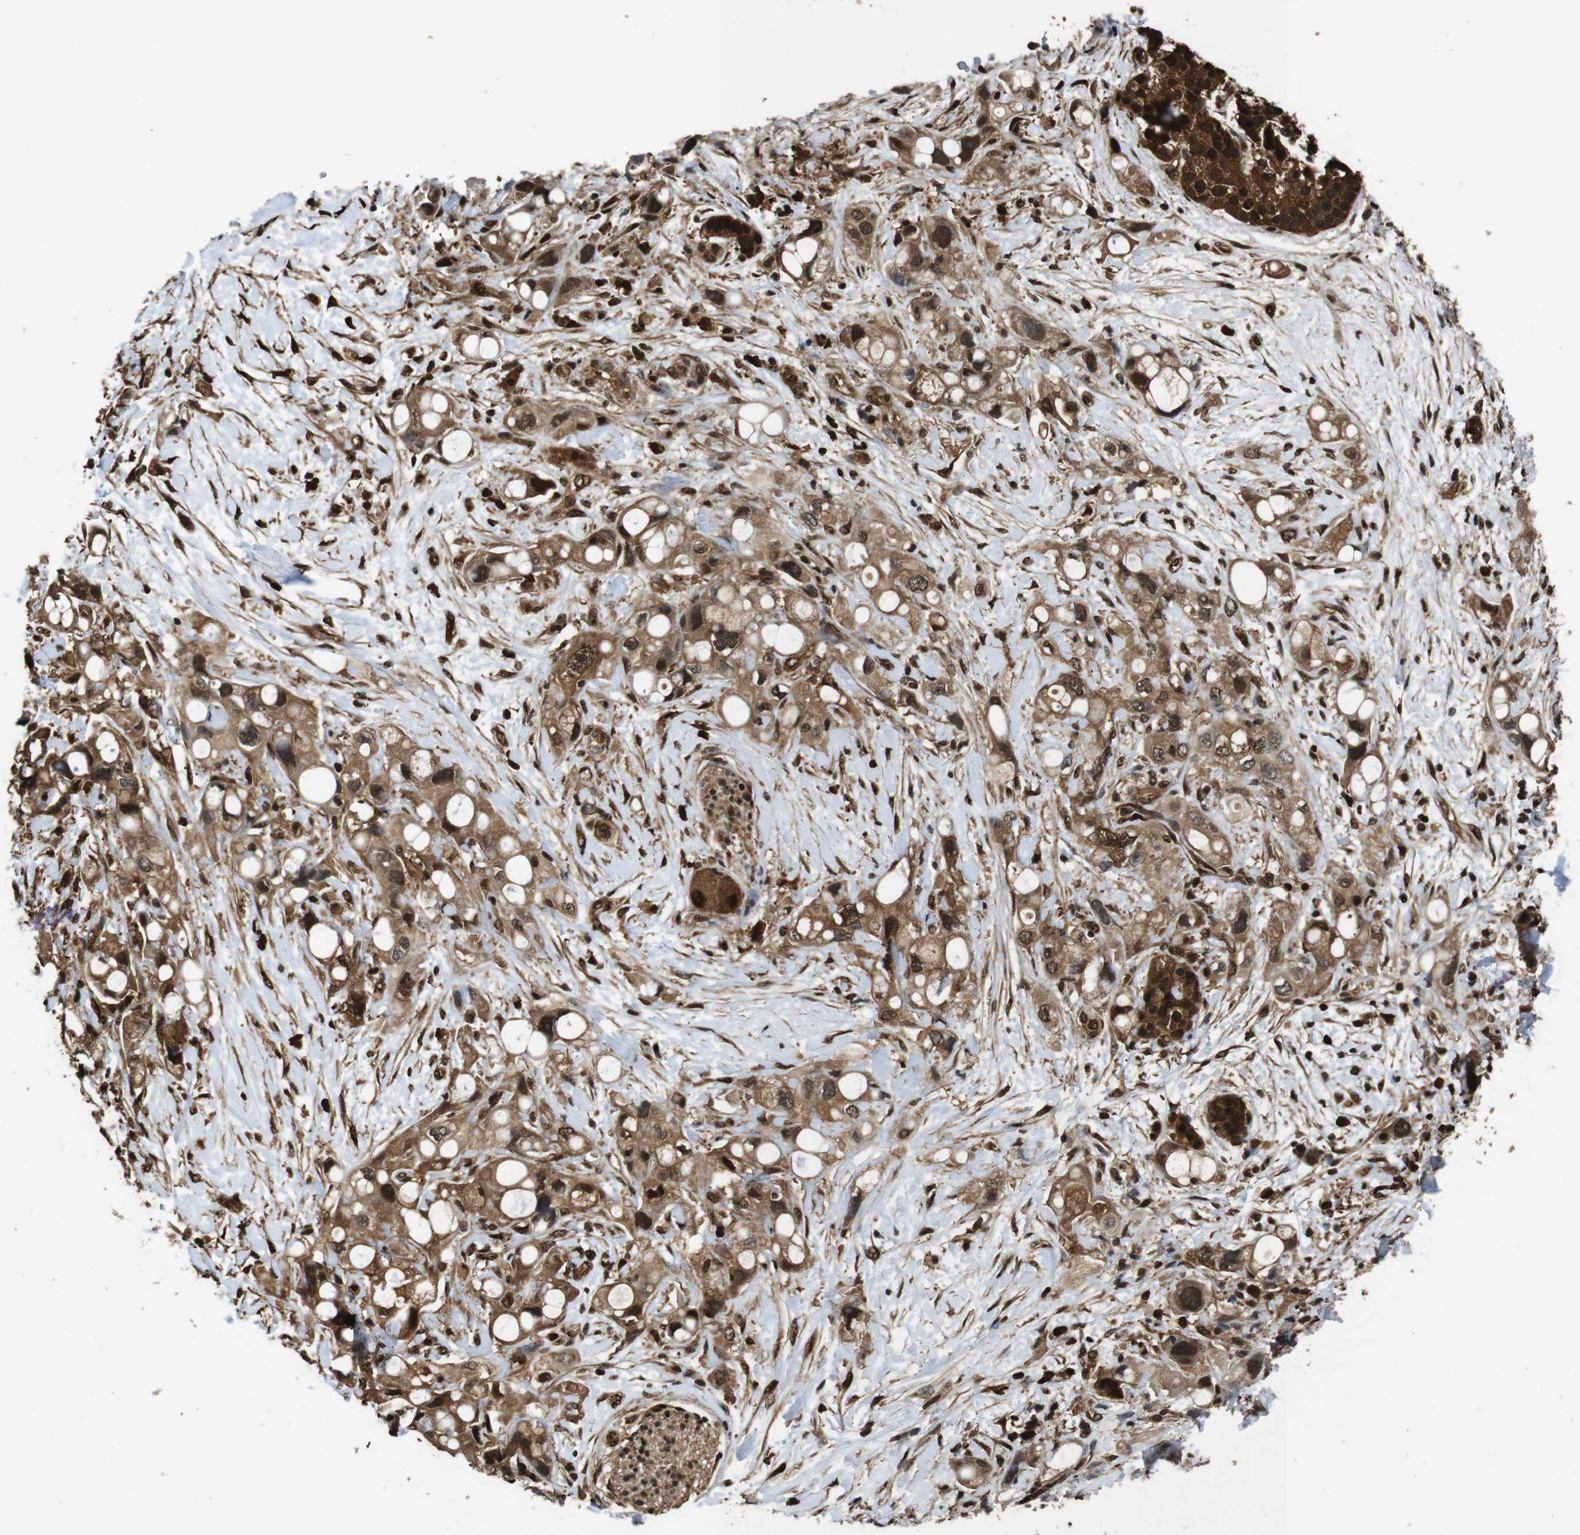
{"staining": {"intensity": "moderate", "quantity": ">75%", "location": "cytoplasmic/membranous,nuclear"}, "tissue": "pancreatic cancer", "cell_type": "Tumor cells", "image_type": "cancer", "snomed": [{"axis": "morphology", "description": "Adenocarcinoma, NOS"}, {"axis": "topography", "description": "Pancreas"}], "caption": "Pancreatic cancer (adenocarcinoma) tissue exhibits moderate cytoplasmic/membranous and nuclear expression in approximately >75% of tumor cells, visualized by immunohistochemistry.", "gene": "VCP", "patient": {"sex": "female", "age": 56}}